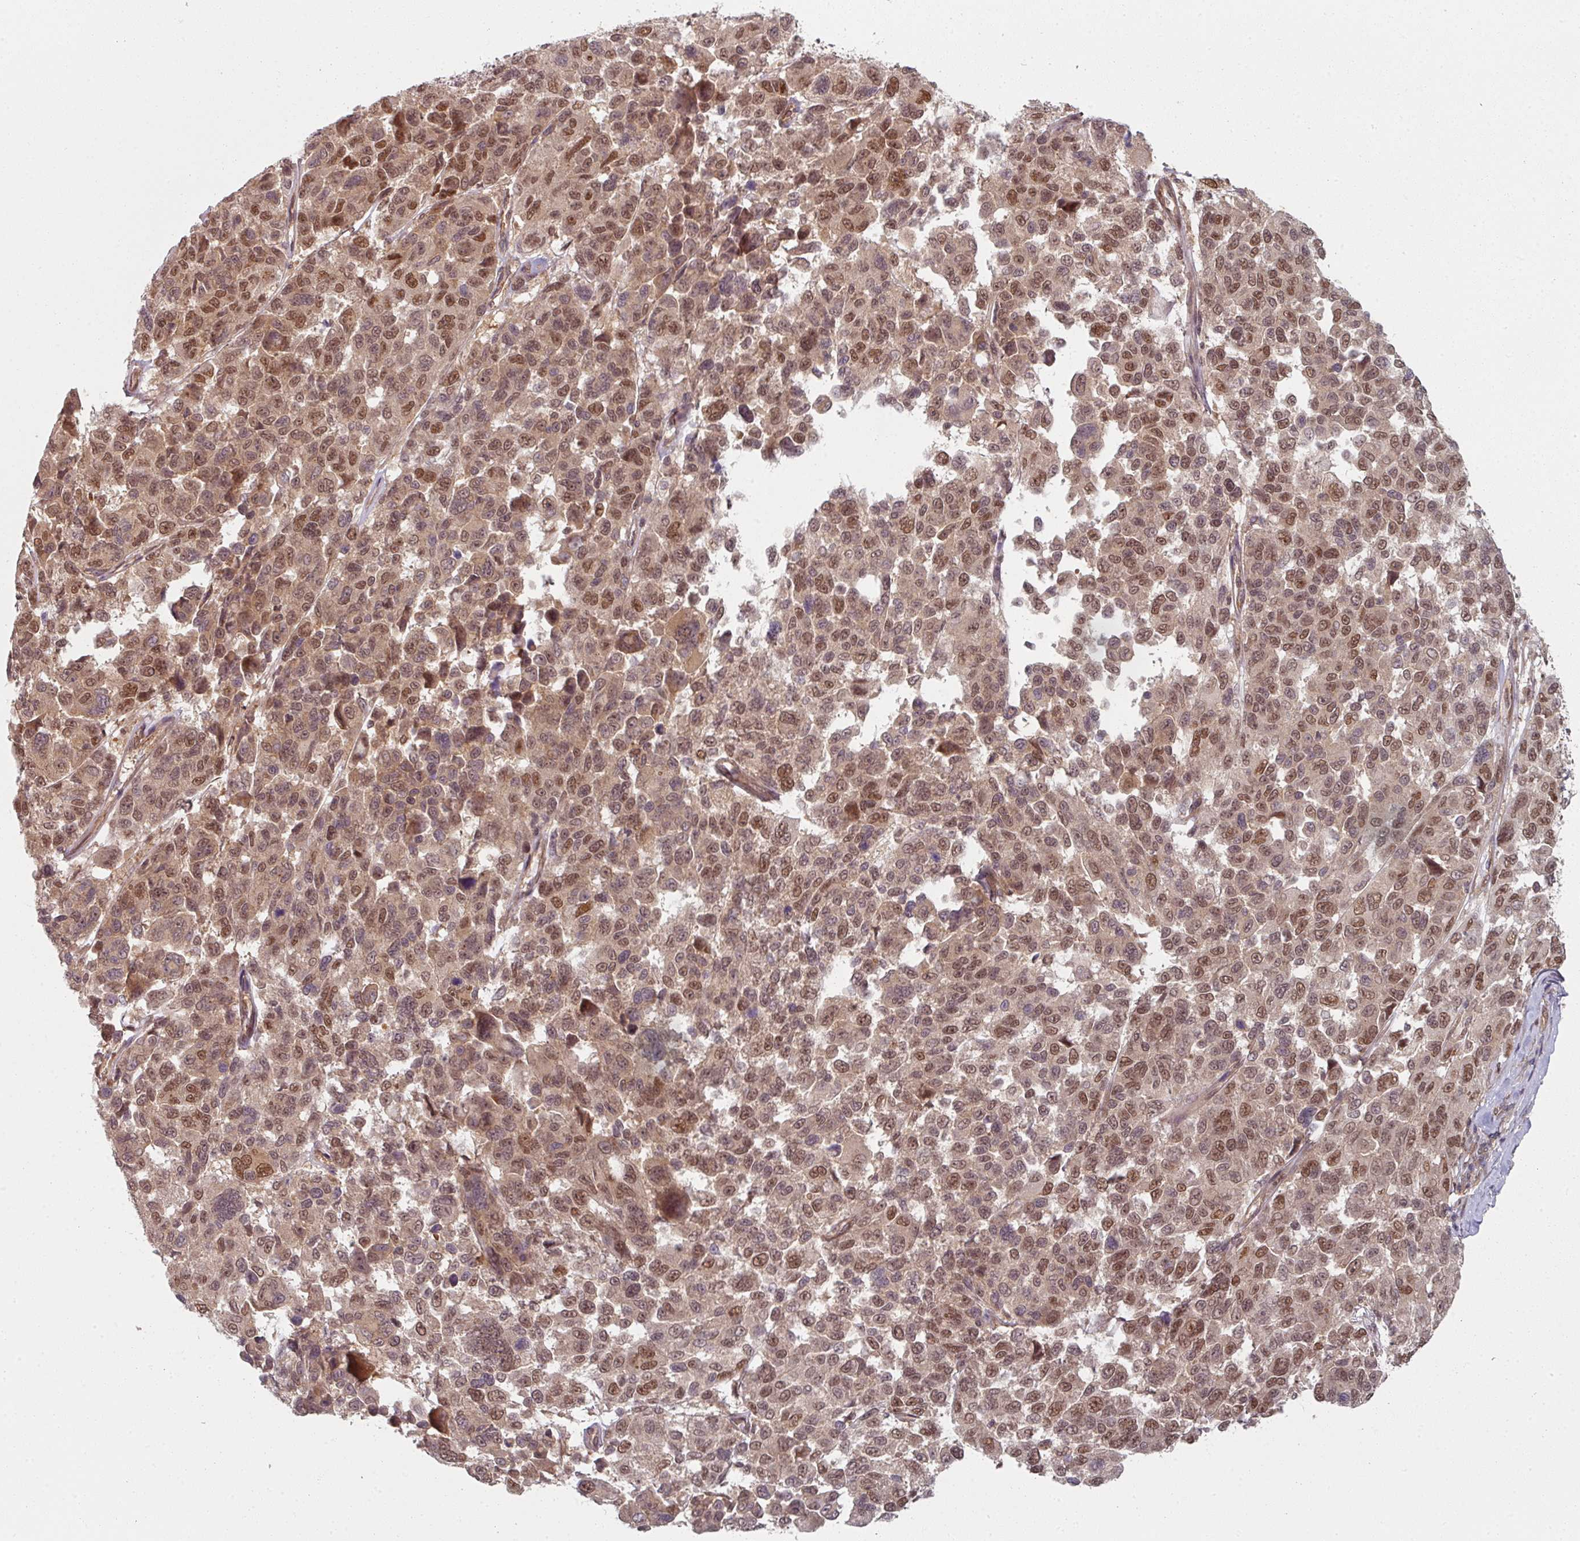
{"staining": {"intensity": "moderate", "quantity": ">75%", "location": "nuclear"}, "tissue": "melanoma", "cell_type": "Tumor cells", "image_type": "cancer", "snomed": [{"axis": "morphology", "description": "Malignant melanoma, NOS"}, {"axis": "topography", "description": "Skin"}], "caption": "Tumor cells reveal moderate nuclear staining in about >75% of cells in melanoma. (DAB IHC, brown staining for protein, blue staining for nuclei).", "gene": "PSME3IP1", "patient": {"sex": "female", "age": 66}}